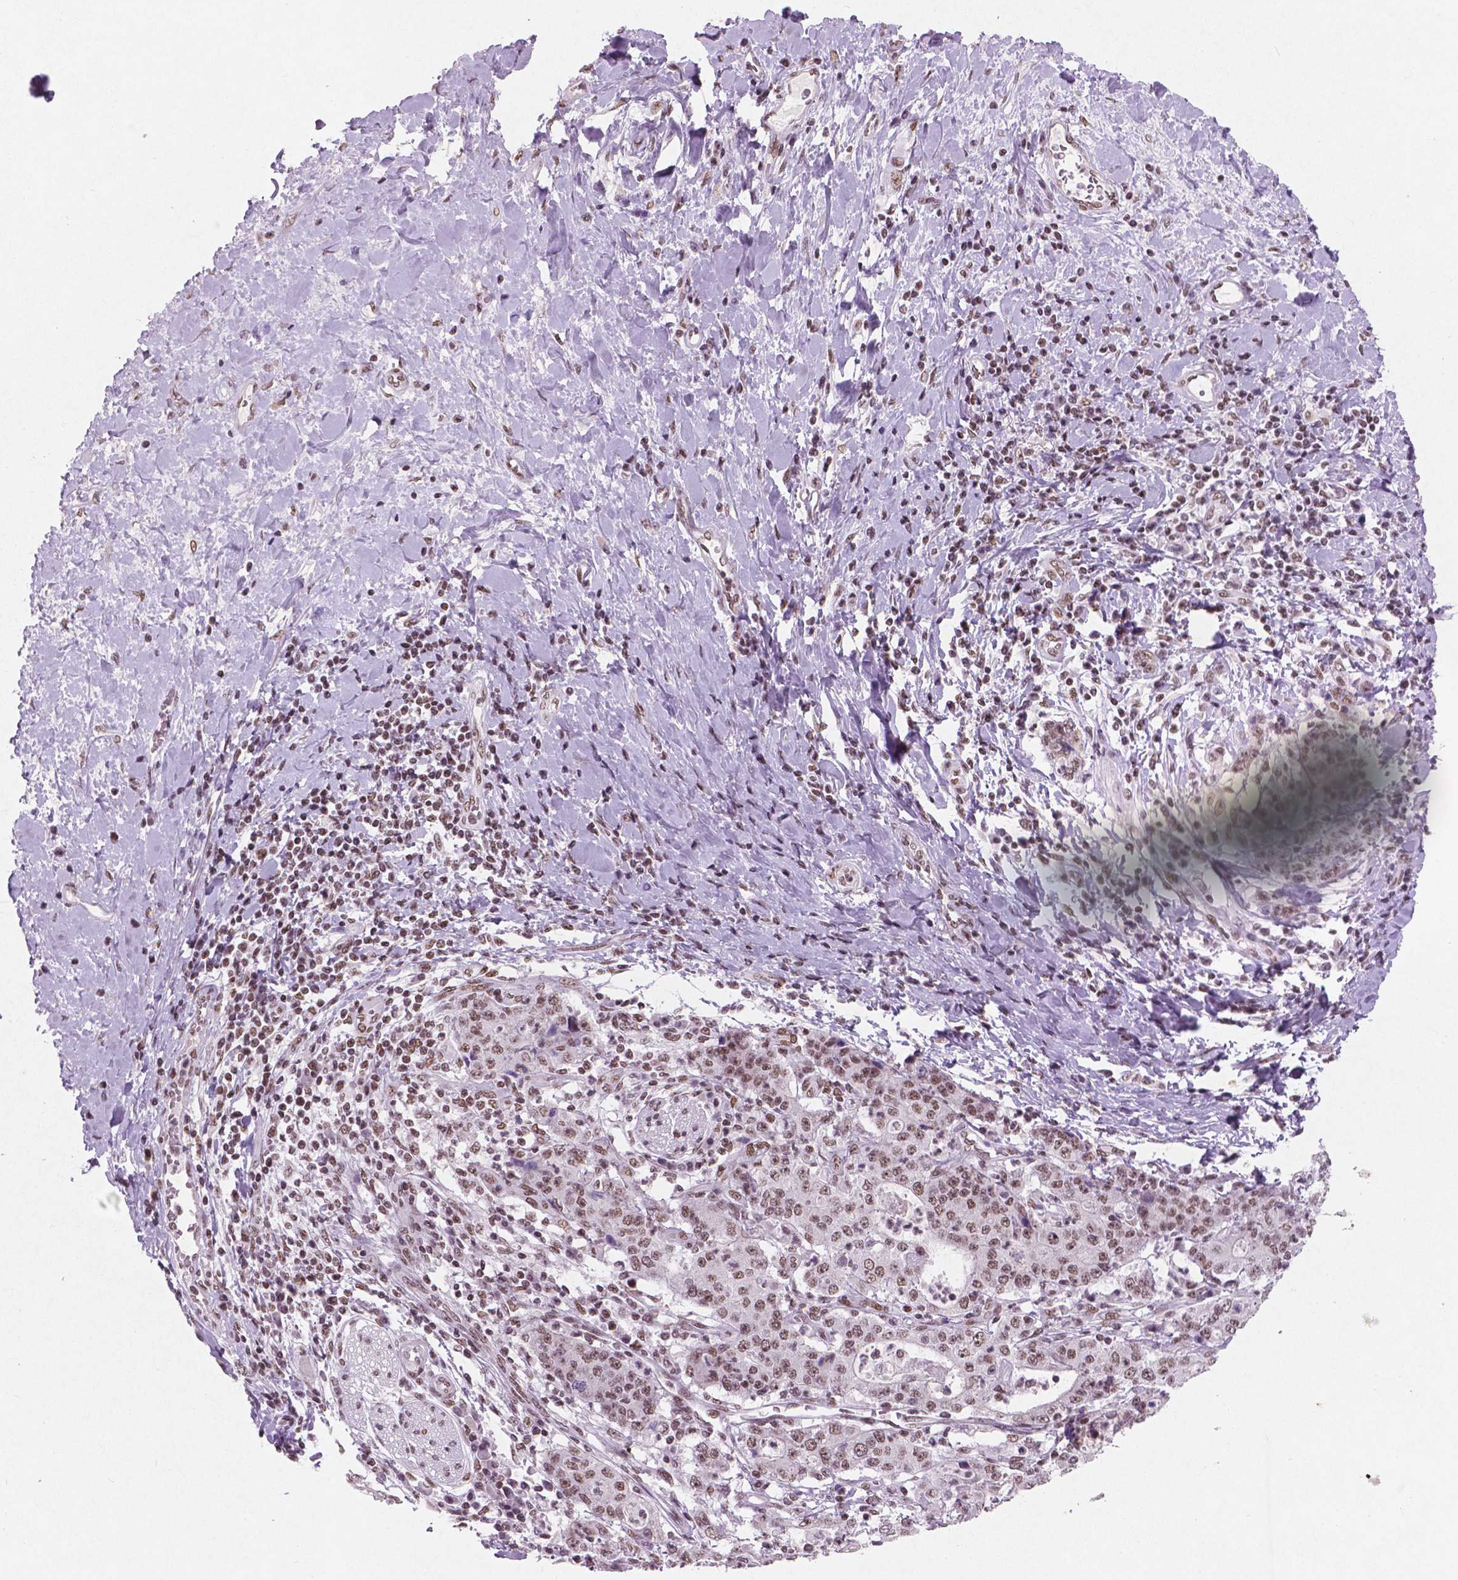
{"staining": {"intensity": "moderate", "quantity": ">75%", "location": "nuclear"}, "tissue": "stomach cancer", "cell_type": "Tumor cells", "image_type": "cancer", "snomed": [{"axis": "morphology", "description": "Normal tissue, NOS"}, {"axis": "morphology", "description": "Adenocarcinoma, NOS"}, {"axis": "topography", "description": "Stomach, upper"}, {"axis": "topography", "description": "Stomach"}], "caption": "DAB immunohistochemical staining of adenocarcinoma (stomach) reveals moderate nuclear protein expression in about >75% of tumor cells.", "gene": "BRD4", "patient": {"sex": "male", "age": 59}}